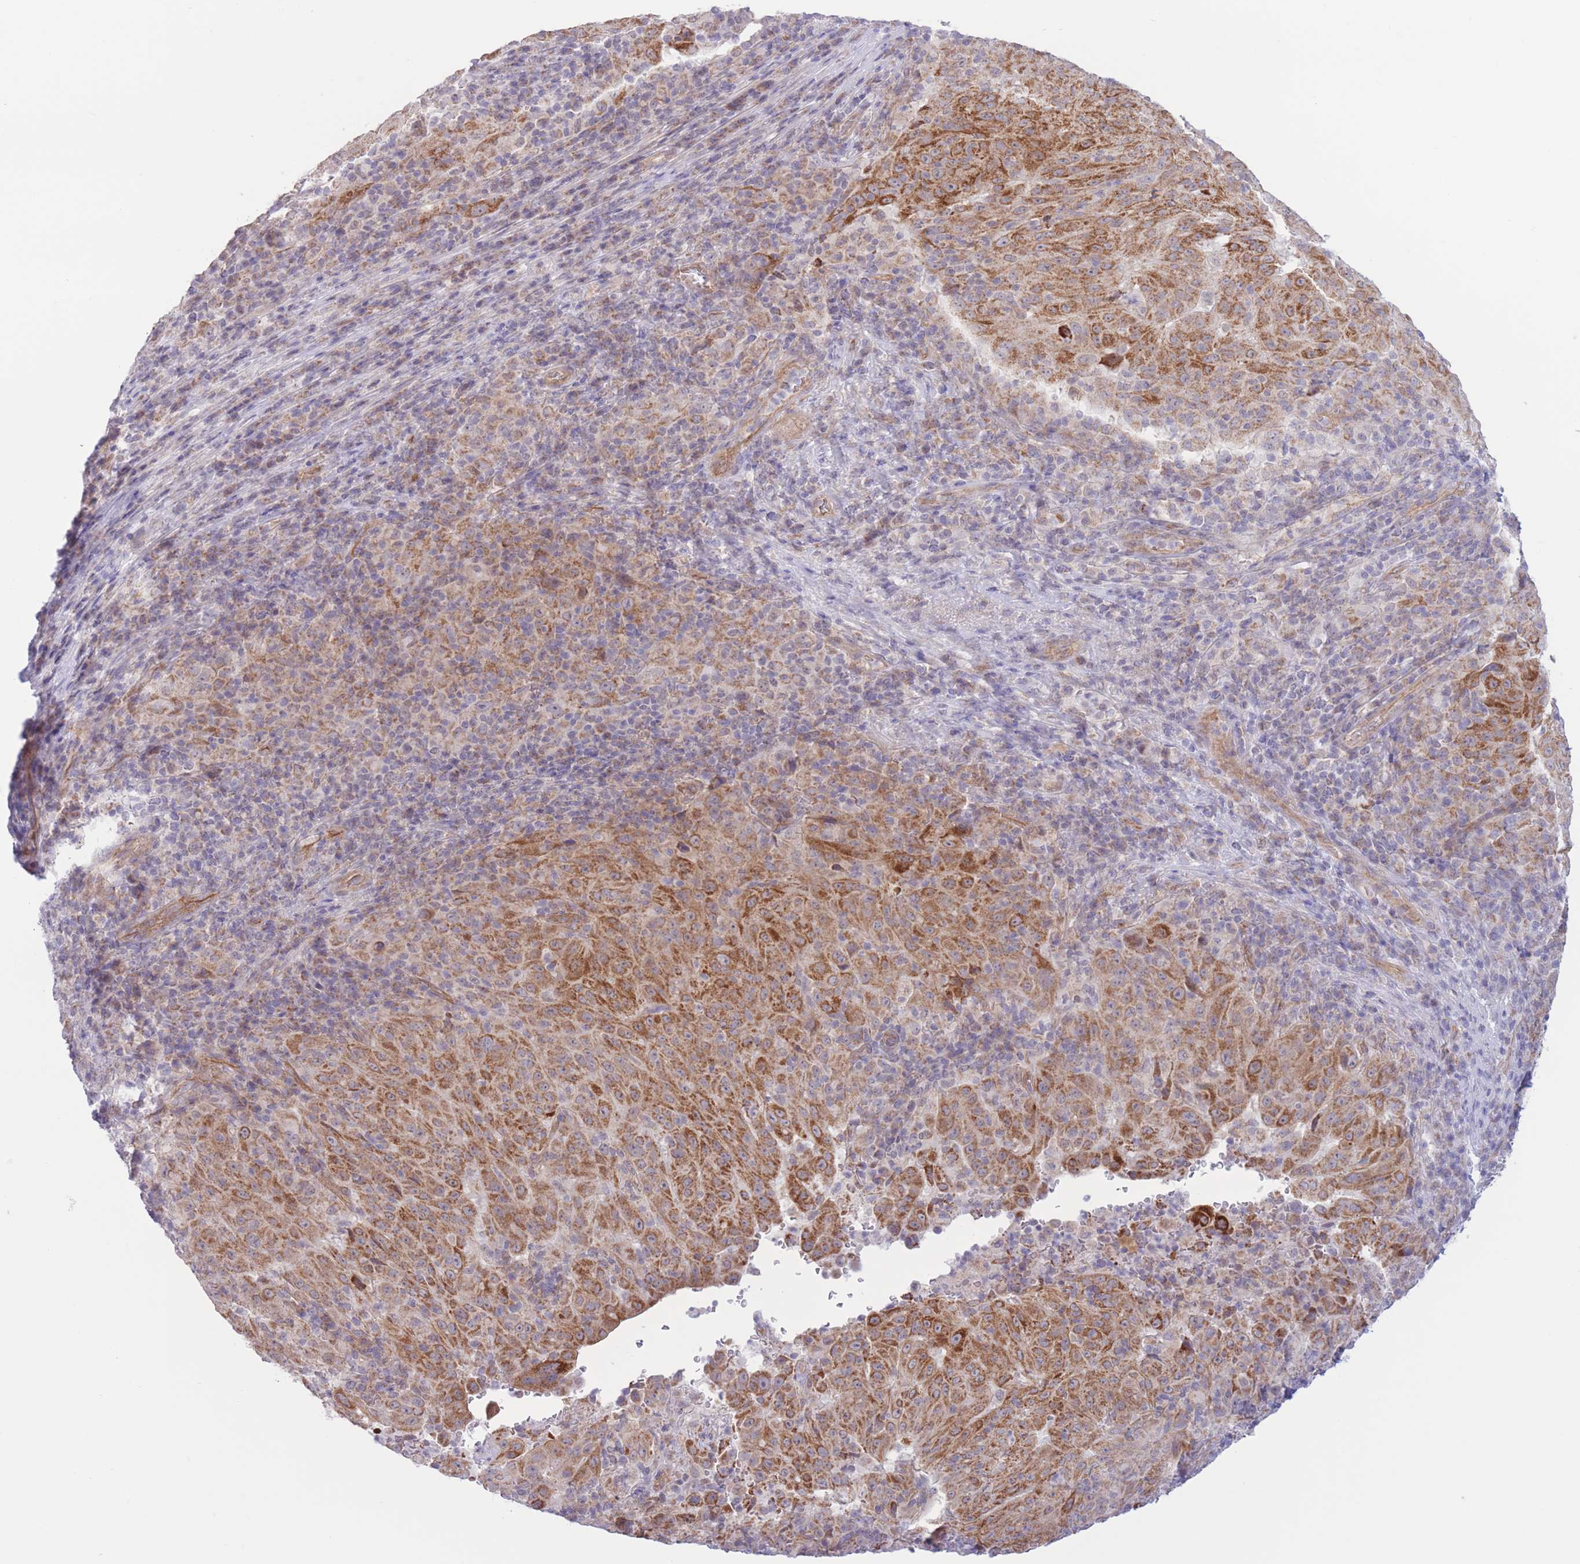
{"staining": {"intensity": "strong", "quantity": ">75%", "location": "cytoplasmic/membranous"}, "tissue": "pancreatic cancer", "cell_type": "Tumor cells", "image_type": "cancer", "snomed": [{"axis": "morphology", "description": "Adenocarcinoma, NOS"}, {"axis": "topography", "description": "Pancreas"}], "caption": "An image showing strong cytoplasmic/membranous expression in about >75% of tumor cells in pancreatic cancer, as visualized by brown immunohistochemical staining.", "gene": "MRPS31", "patient": {"sex": "male", "age": 63}}